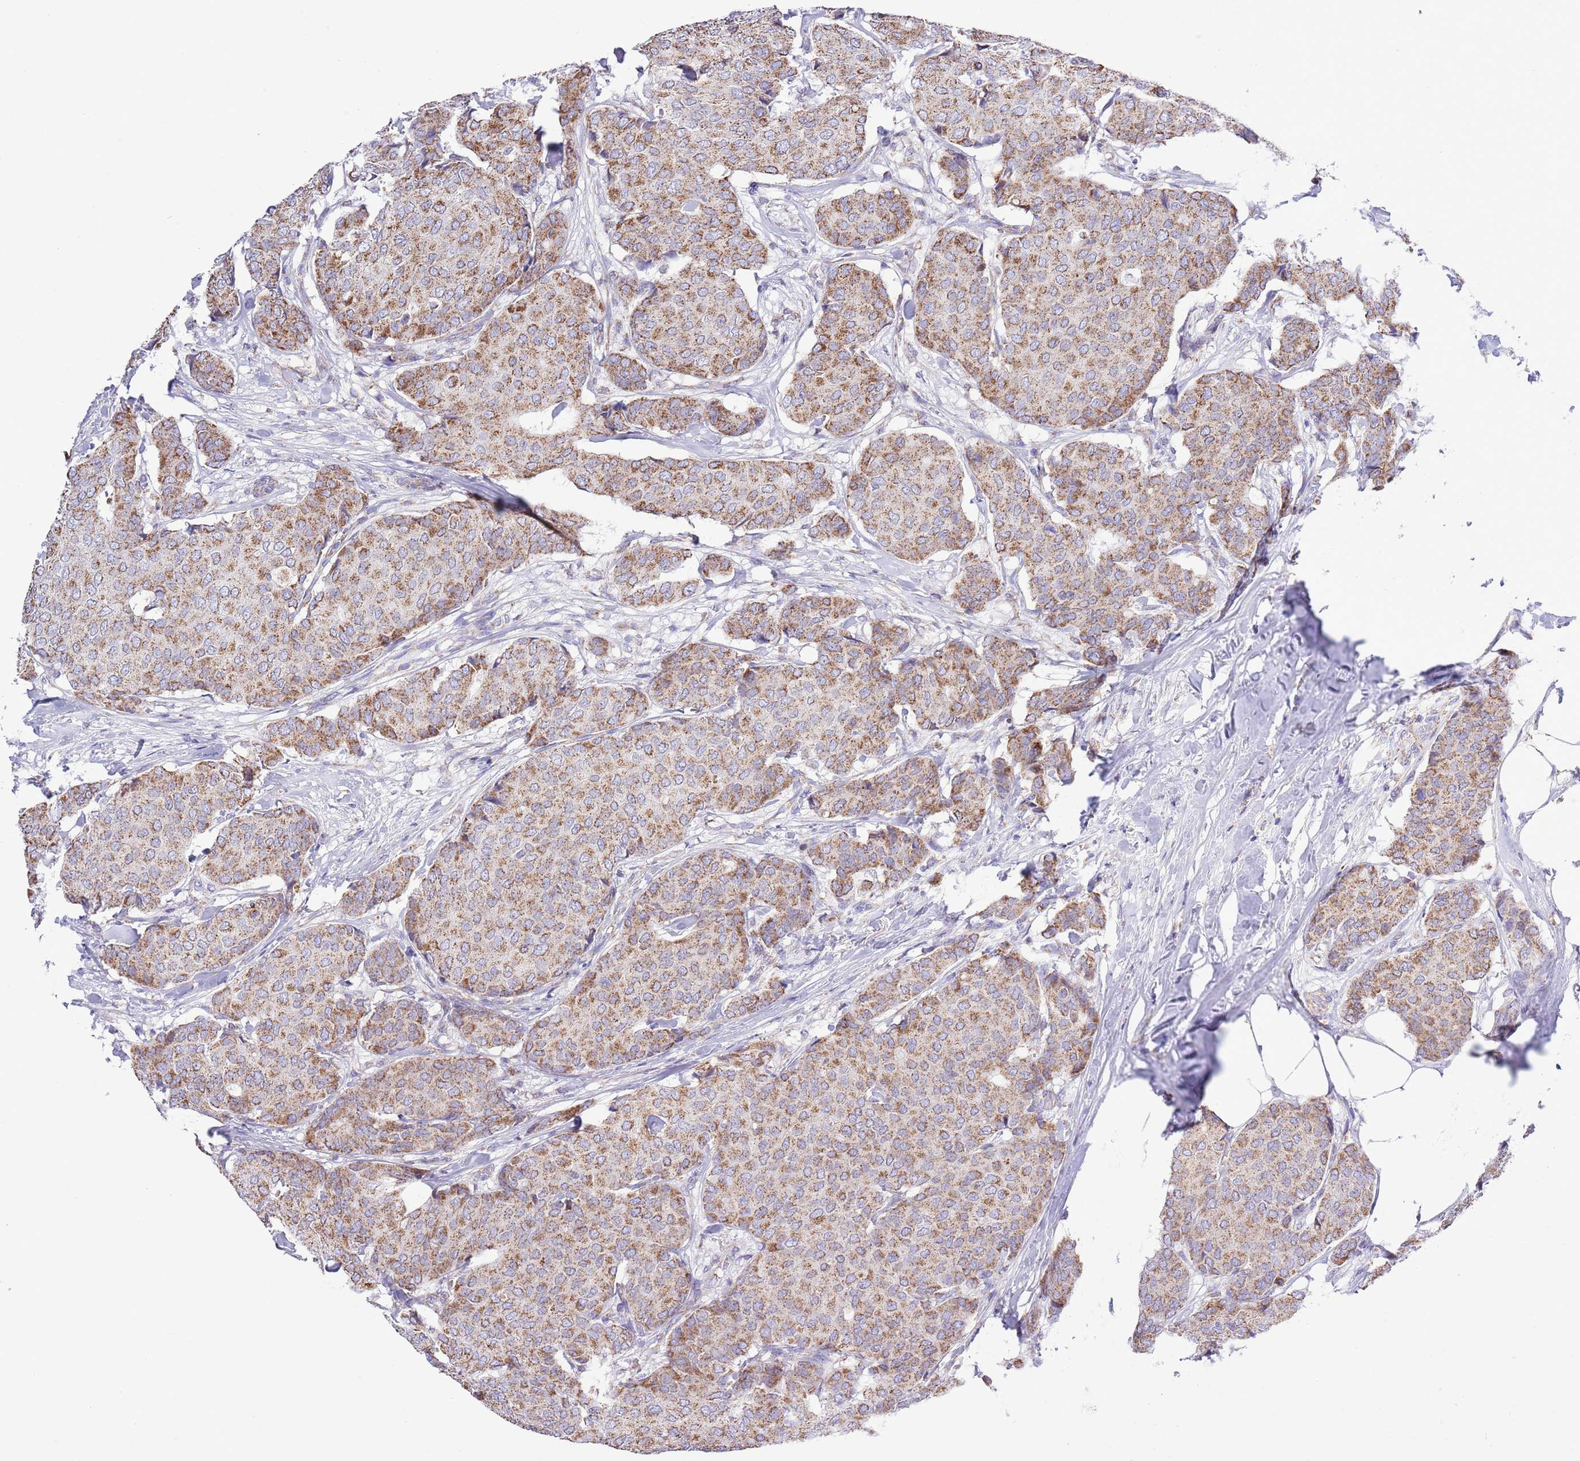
{"staining": {"intensity": "moderate", "quantity": ">75%", "location": "cytoplasmic/membranous"}, "tissue": "breast cancer", "cell_type": "Tumor cells", "image_type": "cancer", "snomed": [{"axis": "morphology", "description": "Duct carcinoma"}, {"axis": "topography", "description": "Breast"}], "caption": "Breast cancer (invasive ductal carcinoma) was stained to show a protein in brown. There is medium levels of moderate cytoplasmic/membranous staining in about >75% of tumor cells.", "gene": "TEKTIP1", "patient": {"sex": "female", "age": 75}}